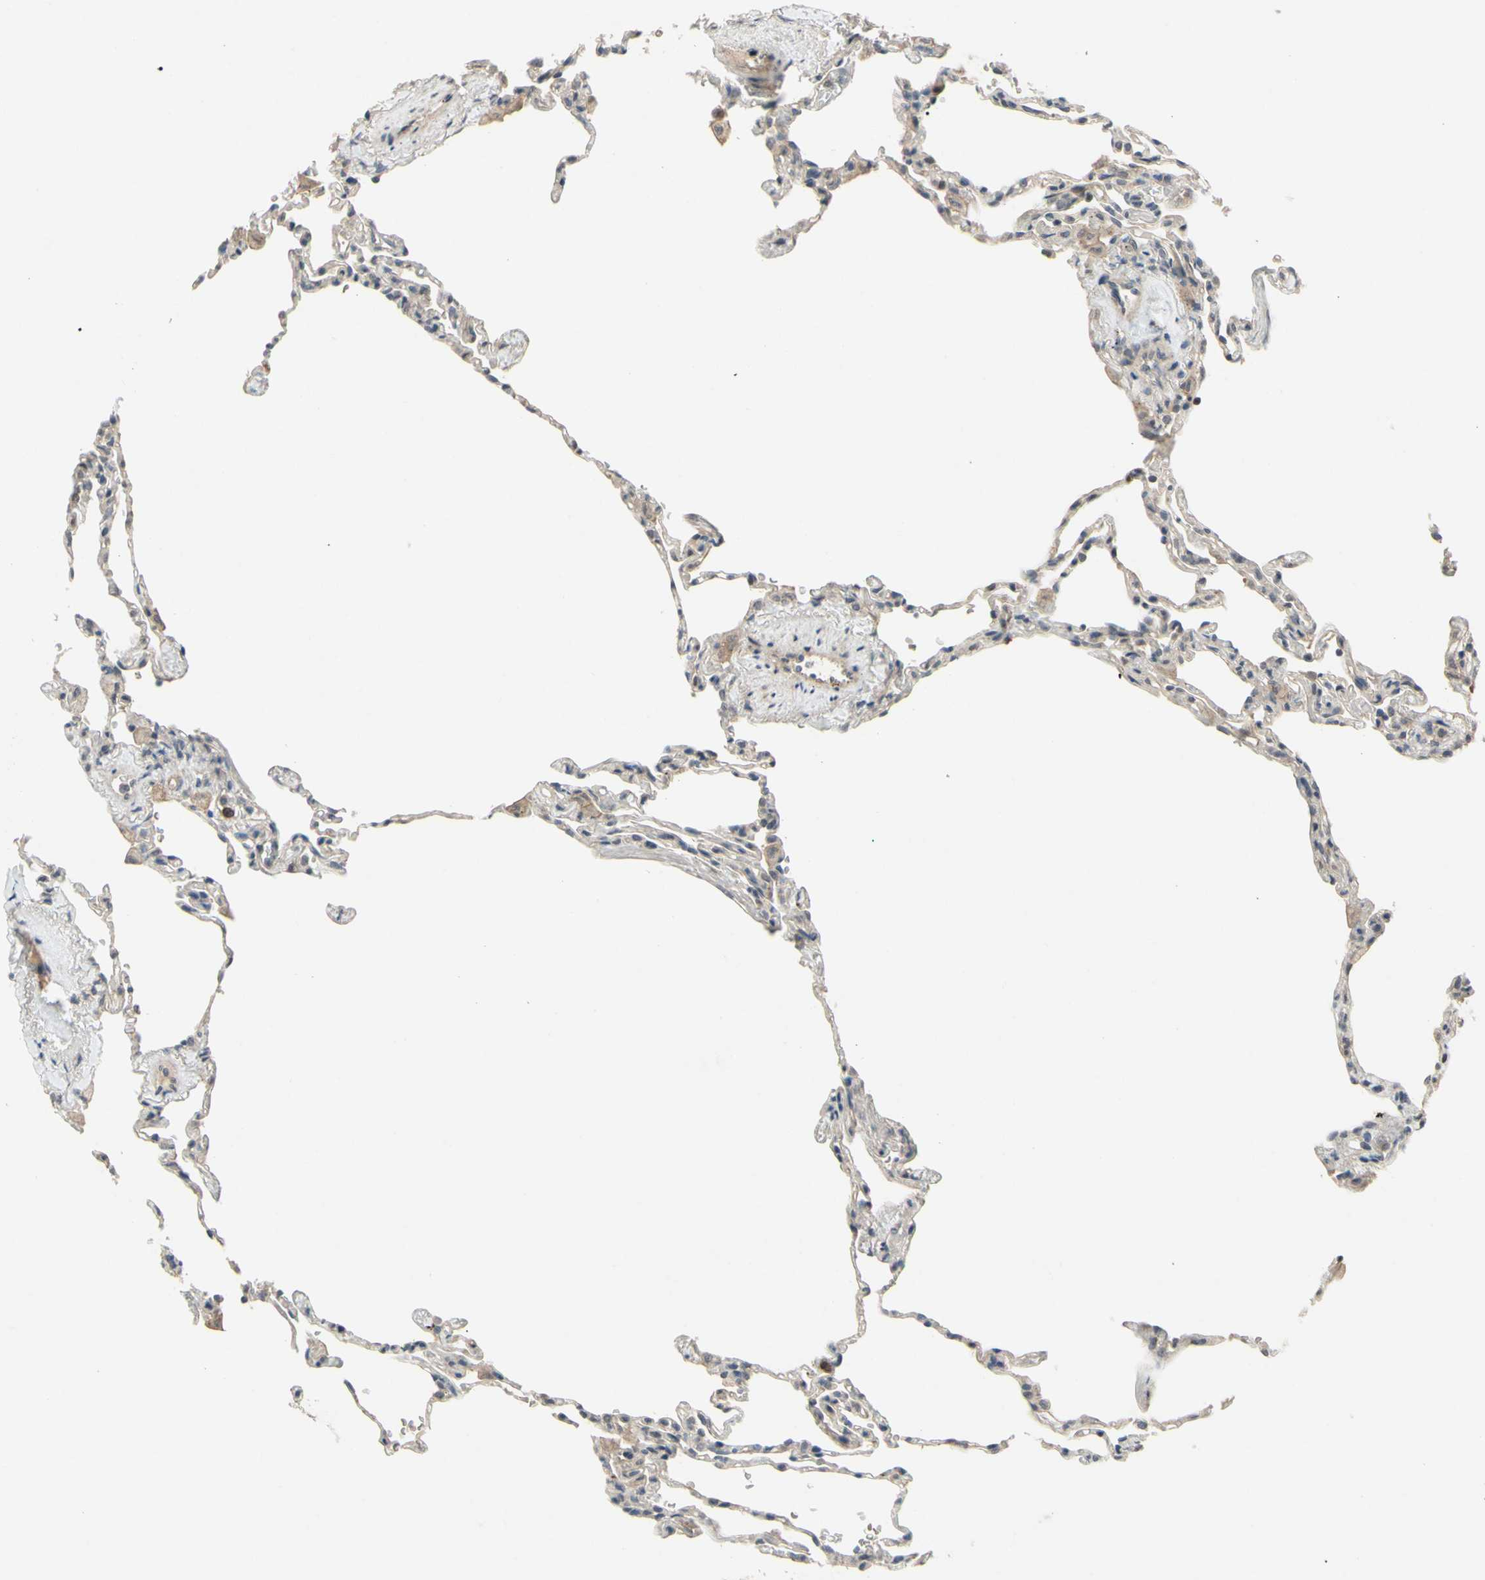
{"staining": {"intensity": "negative", "quantity": "none", "location": "none"}, "tissue": "lung", "cell_type": "Alveolar cells", "image_type": "normal", "snomed": [{"axis": "morphology", "description": "Normal tissue, NOS"}, {"axis": "topography", "description": "Lung"}], "caption": "An immunohistochemistry (IHC) photomicrograph of normal lung is shown. There is no staining in alveolar cells of lung. (DAB (3,3'-diaminobenzidine) immunohistochemistry visualized using brightfield microscopy, high magnification).", "gene": "ALK", "patient": {"sex": "male", "age": 59}}